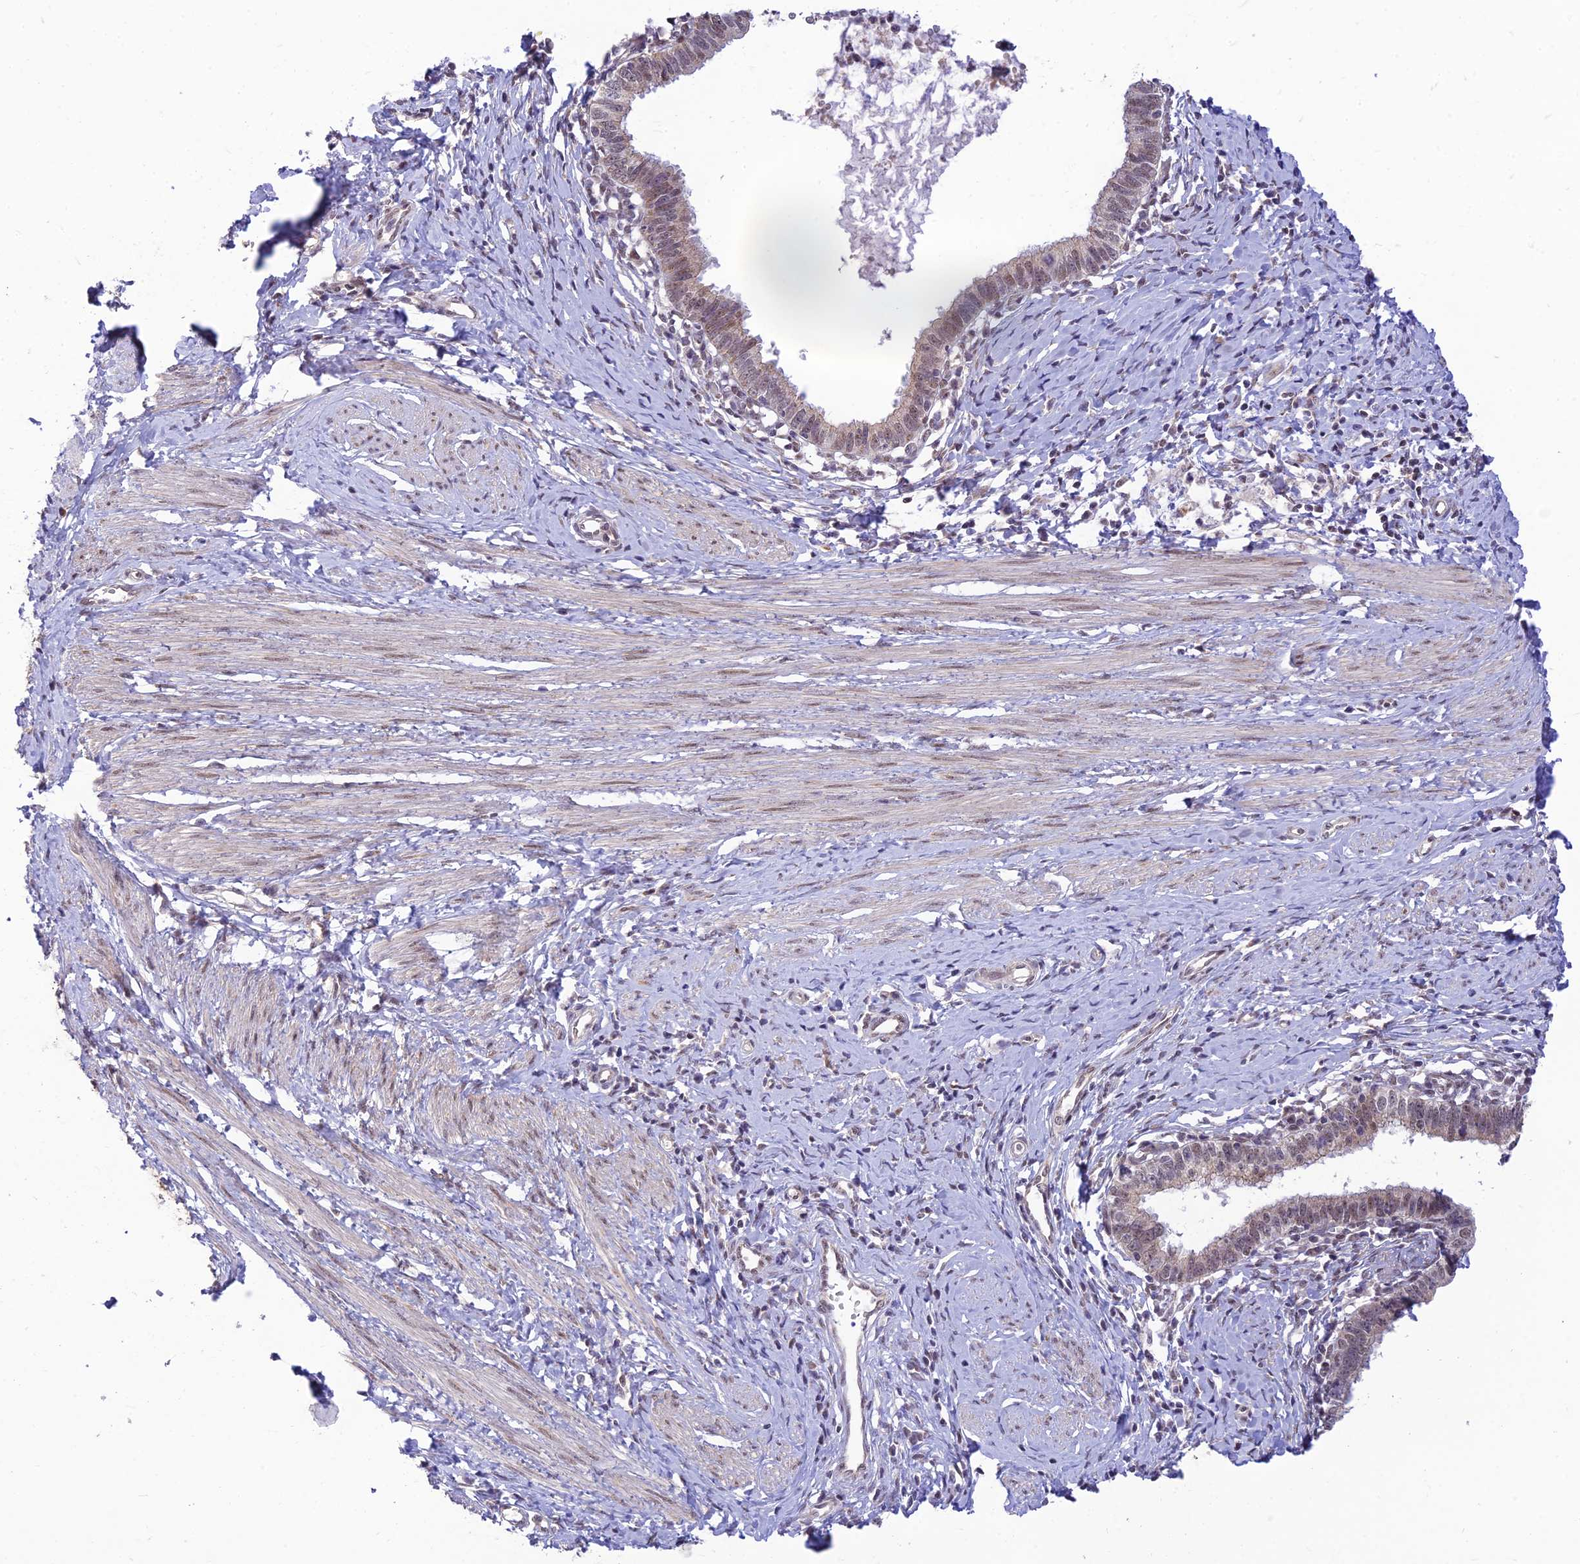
{"staining": {"intensity": "weak", "quantity": ">75%", "location": "nuclear"}, "tissue": "cervical cancer", "cell_type": "Tumor cells", "image_type": "cancer", "snomed": [{"axis": "morphology", "description": "Adenocarcinoma, NOS"}, {"axis": "topography", "description": "Cervix"}], "caption": "Immunohistochemical staining of human adenocarcinoma (cervical) reveals low levels of weak nuclear protein positivity in about >75% of tumor cells. The staining was performed using DAB (3,3'-diaminobenzidine) to visualize the protein expression in brown, while the nuclei were stained in blue with hematoxylin (Magnification: 20x).", "gene": "MICOS13", "patient": {"sex": "female", "age": 36}}